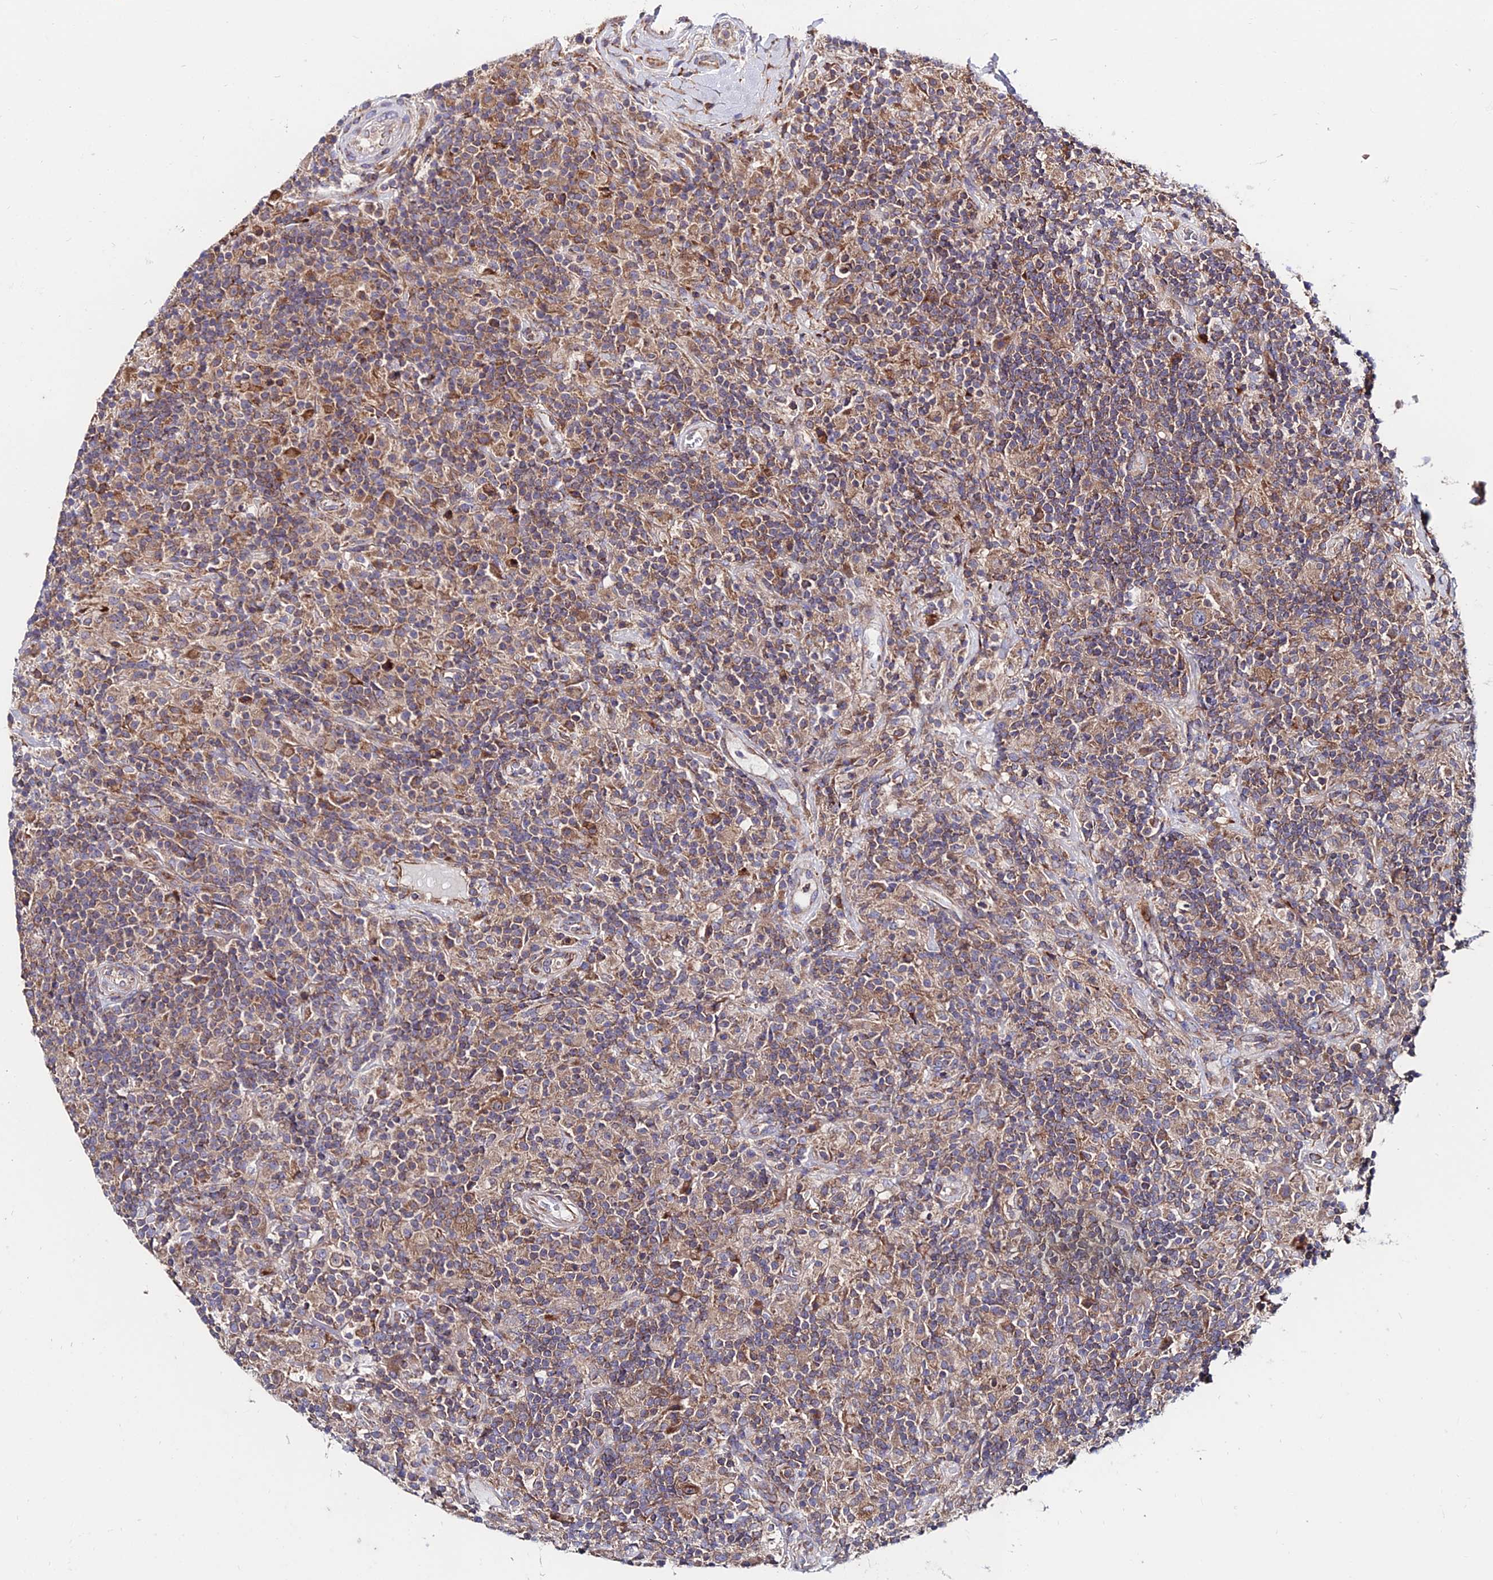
{"staining": {"intensity": "moderate", "quantity": "25%-75%", "location": "cytoplasmic/membranous"}, "tissue": "lymphoma", "cell_type": "Tumor cells", "image_type": "cancer", "snomed": [{"axis": "morphology", "description": "Hodgkin's disease, NOS"}, {"axis": "topography", "description": "Lymph node"}], "caption": "Protein staining by IHC demonstrates moderate cytoplasmic/membranous expression in approximately 25%-75% of tumor cells in Hodgkin's disease.", "gene": "EIF3K", "patient": {"sex": "male", "age": 70}}